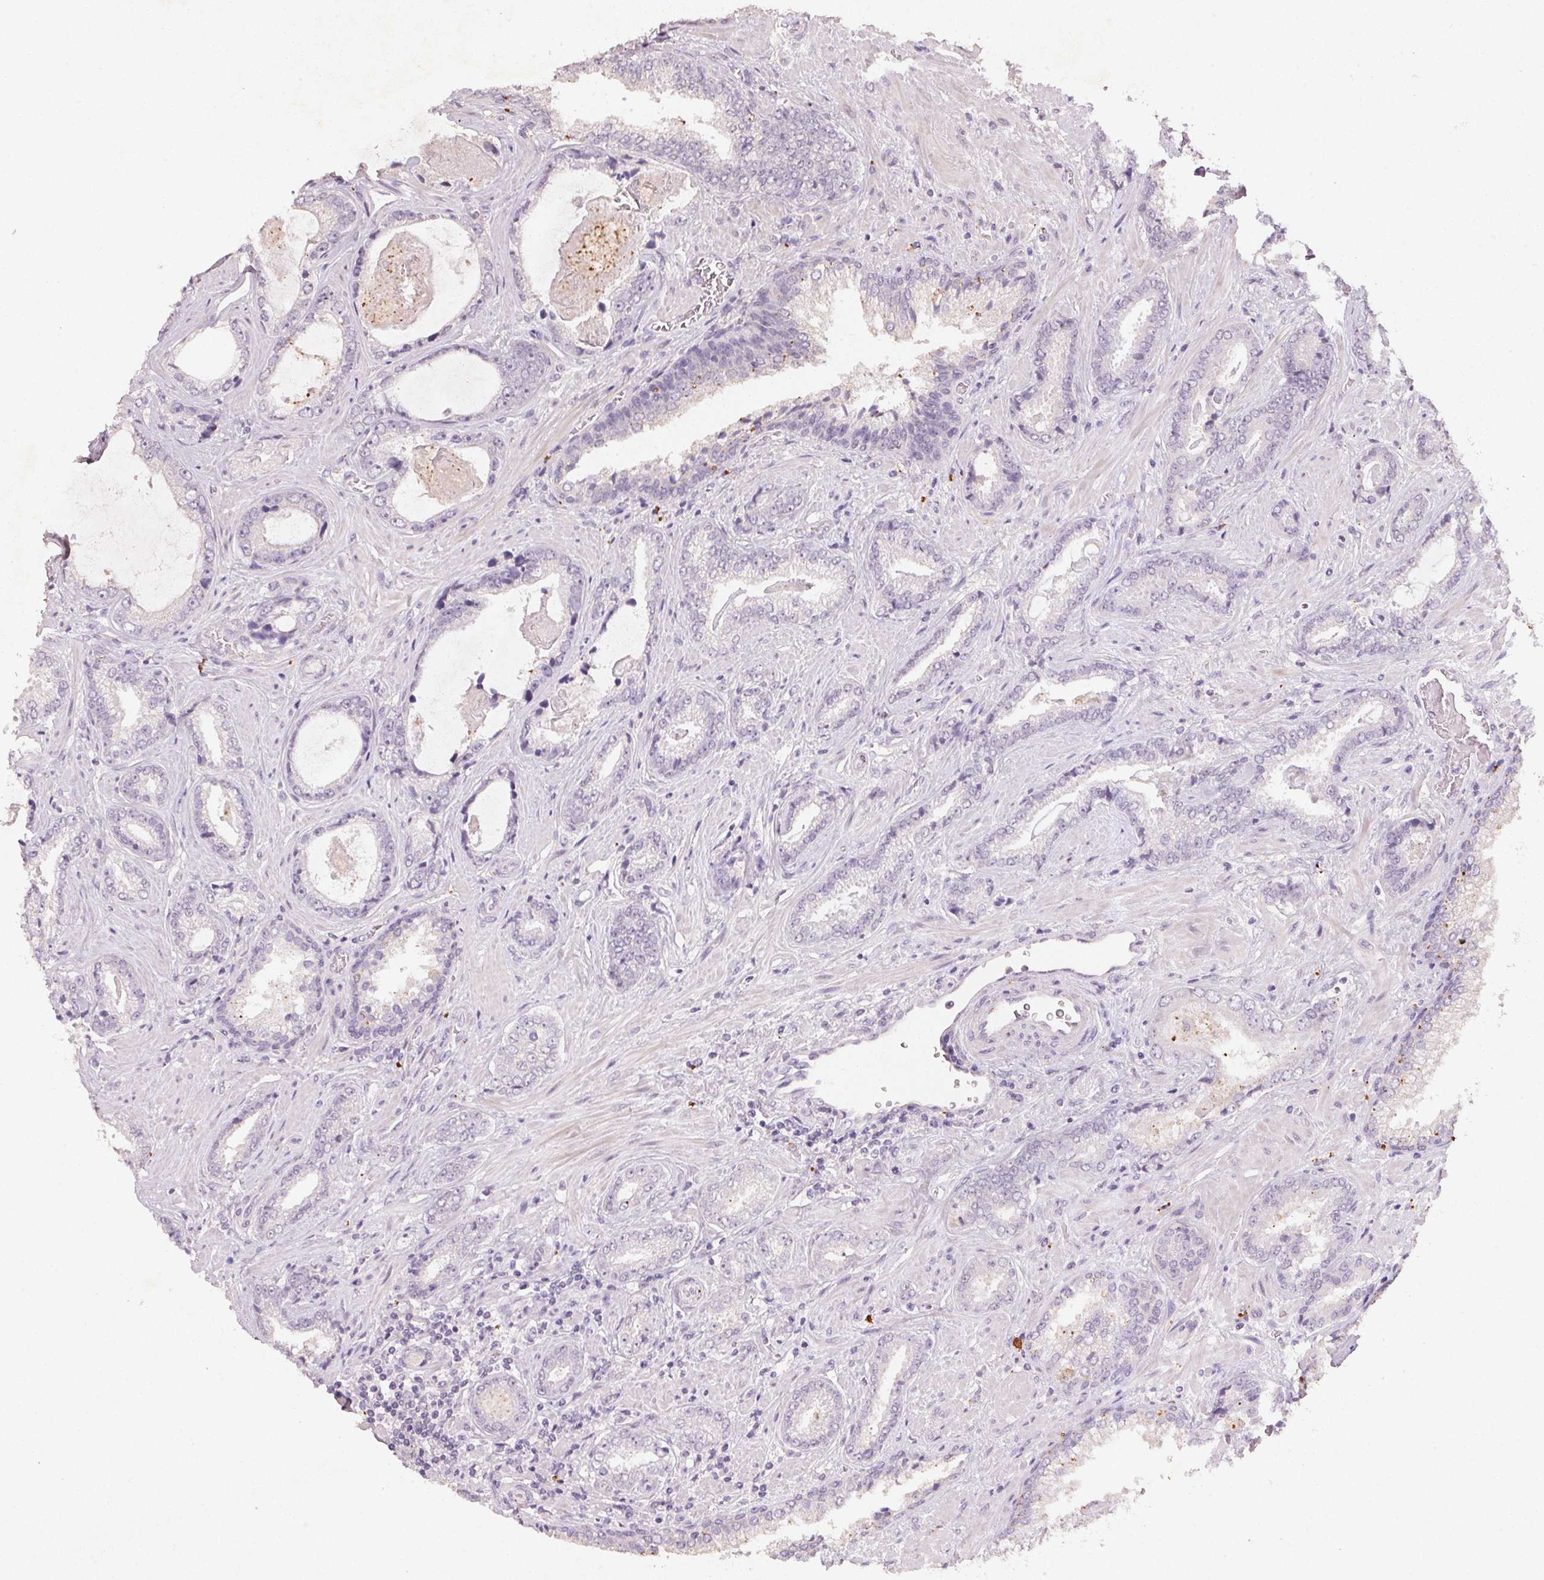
{"staining": {"intensity": "negative", "quantity": "none", "location": "none"}, "tissue": "prostate cancer", "cell_type": "Tumor cells", "image_type": "cancer", "snomed": [{"axis": "morphology", "description": "Adenocarcinoma, Low grade"}, {"axis": "topography", "description": "Prostate"}], "caption": "High power microscopy photomicrograph of an immunohistochemistry photomicrograph of prostate cancer, revealing no significant positivity in tumor cells.", "gene": "CXCL5", "patient": {"sex": "male", "age": 61}}